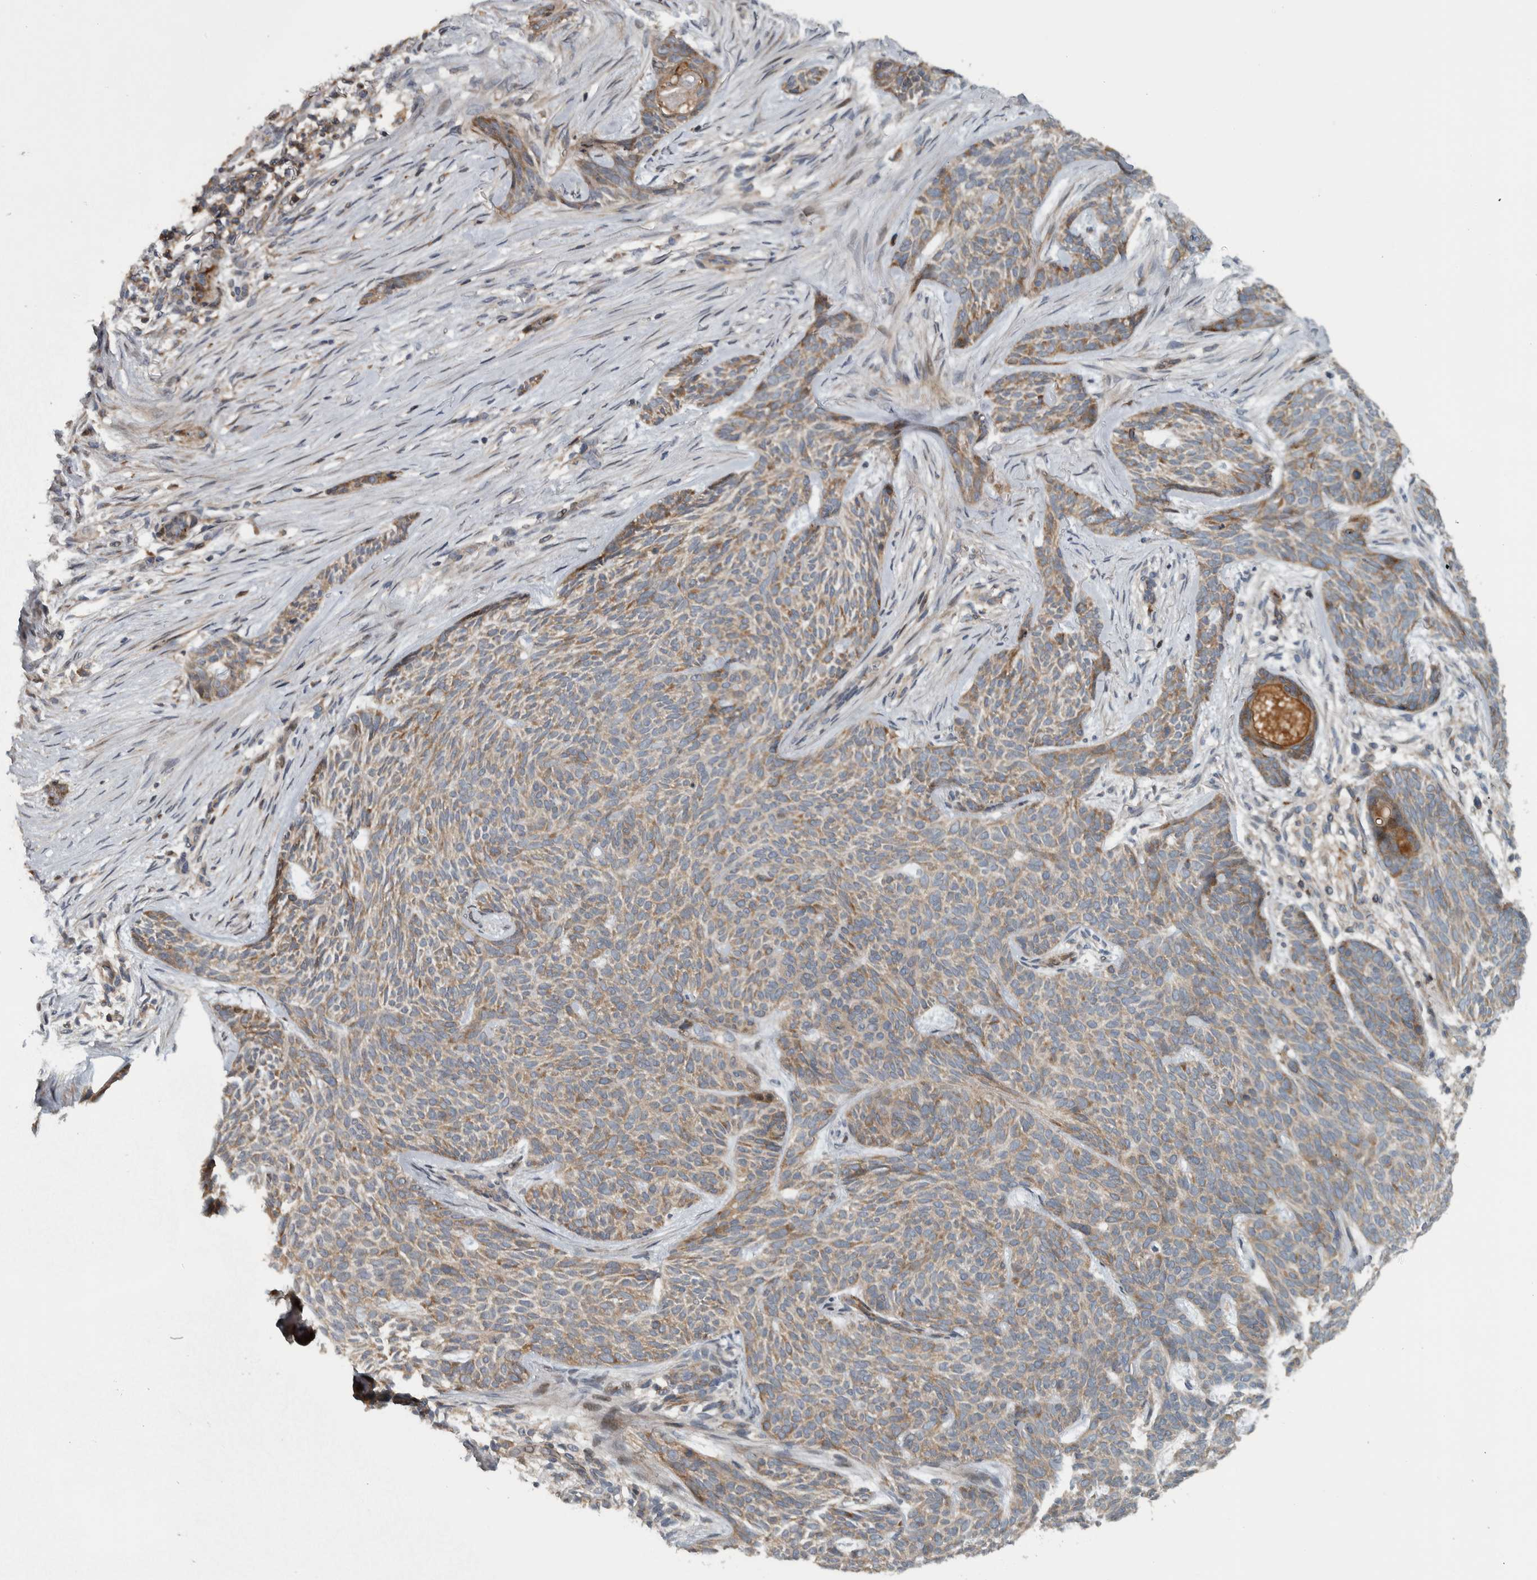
{"staining": {"intensity": "weak", "quantity": ">75%", "location": "cytoplasmic/membranous"}, "tissue": "skin cancer", "cell_type": "Tumor cells", "image_type": "cancer", "snomed": [{"axis": "morphology", "description": "Basal cell carcinoma"}, {"axis": "topography", "description": "Skin"}], "caption": "A high-resolution histopathology image shows immunohistochemistry staining of skin basal cell carcinoma, which demonstrates weak cytoplasmic/membranous expression in approximately >75% of tumor cells.", "gene": "BAIAP2L1", "patient": {"sex": "female", "age": 59}}